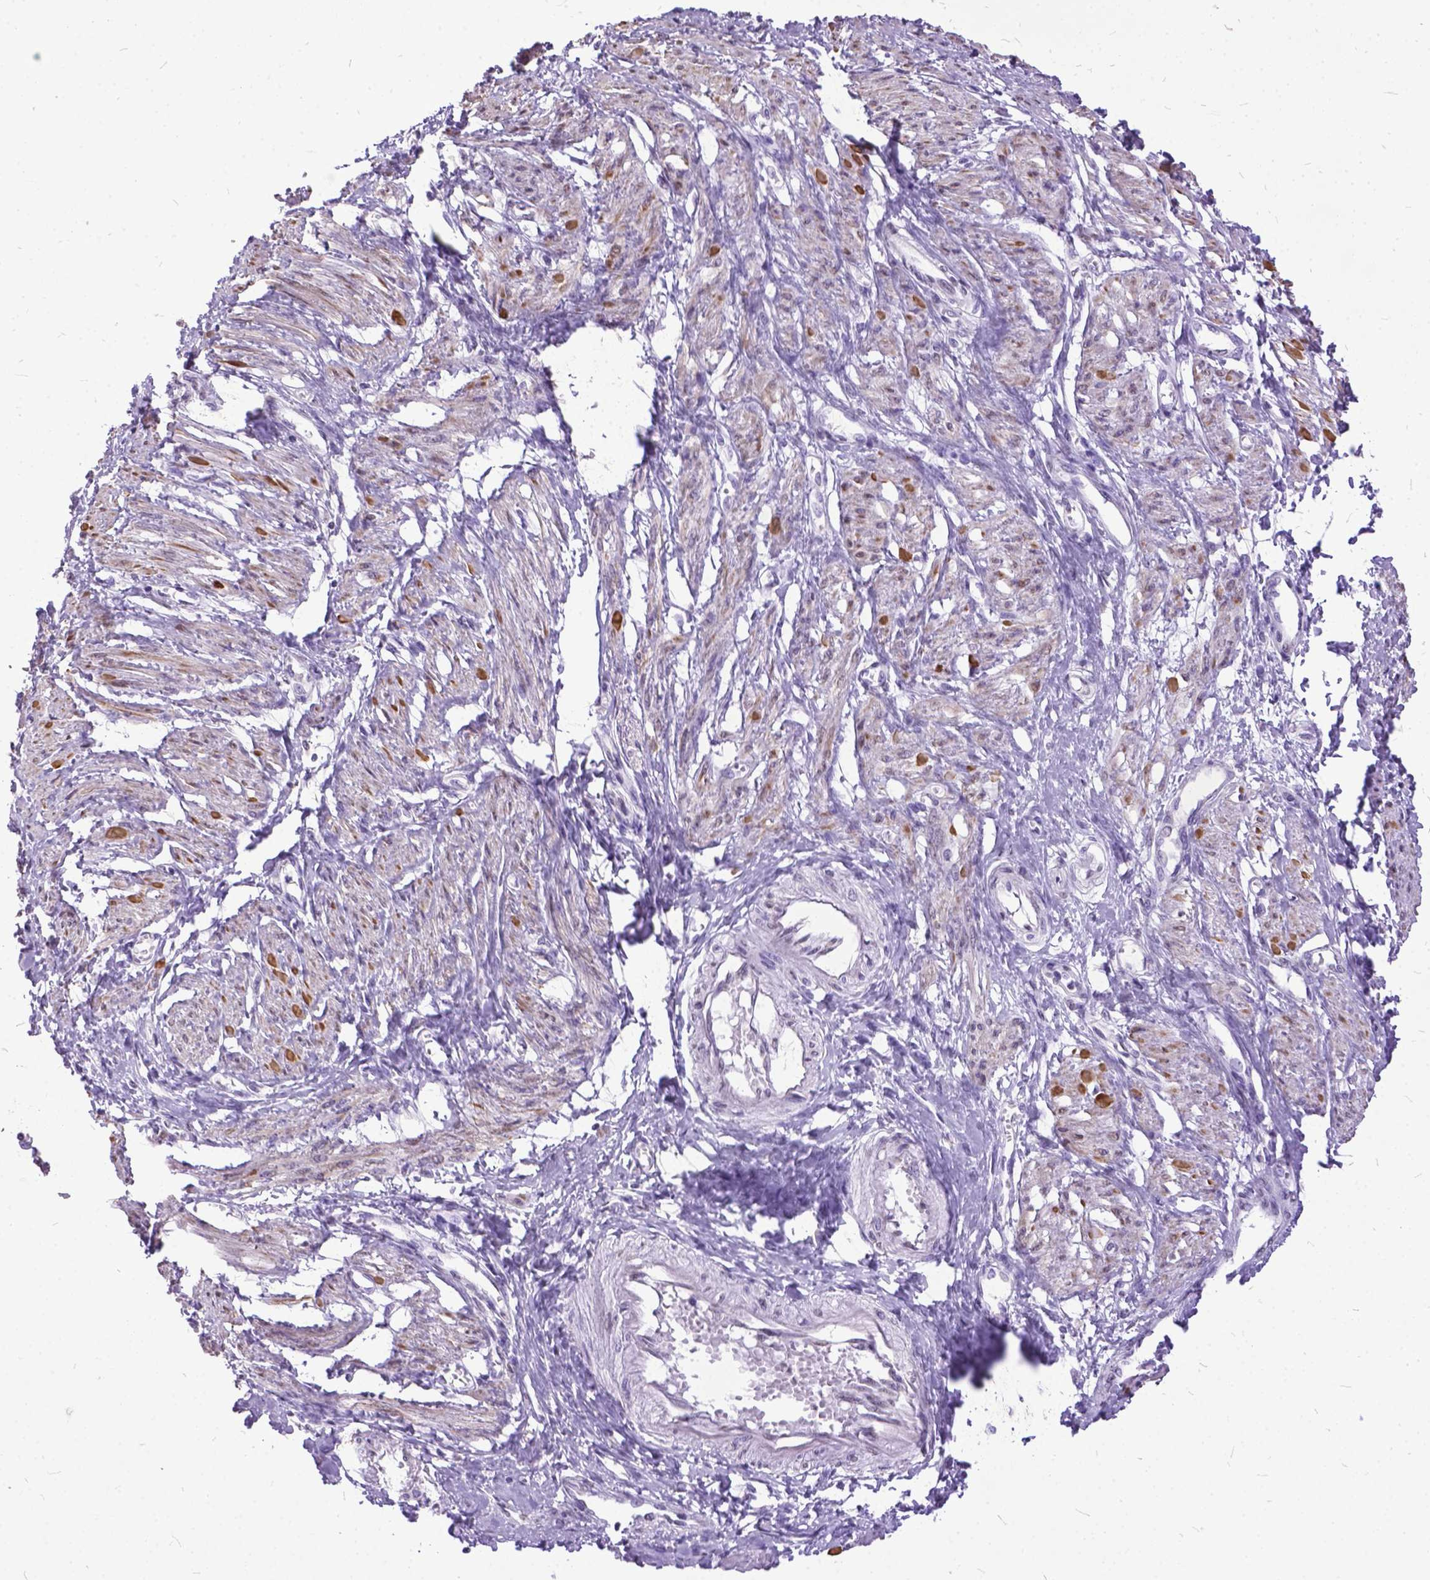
{"staining": {"intensity": "moderate", "quantity": "25%-75%", "location": "cytoplasmic/membranous"}, "tissue": "smooth muscle", "cell_type": "Smooth muscle cells", "image_type": "normal", "snomed": [{"axis": "morphology", "description": "Normal tissue, NOS"}, {"axis": "topography", "description": "Smooth muscle"}, {"axis": "topography", "description": "Uterus"}], "caption": "Immunohistochemistry (IHC) (DAB (3,3'-diaminobenzidine)) staining of normal human smooth muscle shows moderate cytoplasmic/membranous protein expression in about 25%-75% of smooth muscle cells. Nuclei are stained in blue.", "gene": "MARCHF10", "patient": {"sex": "female", "age": 39}}